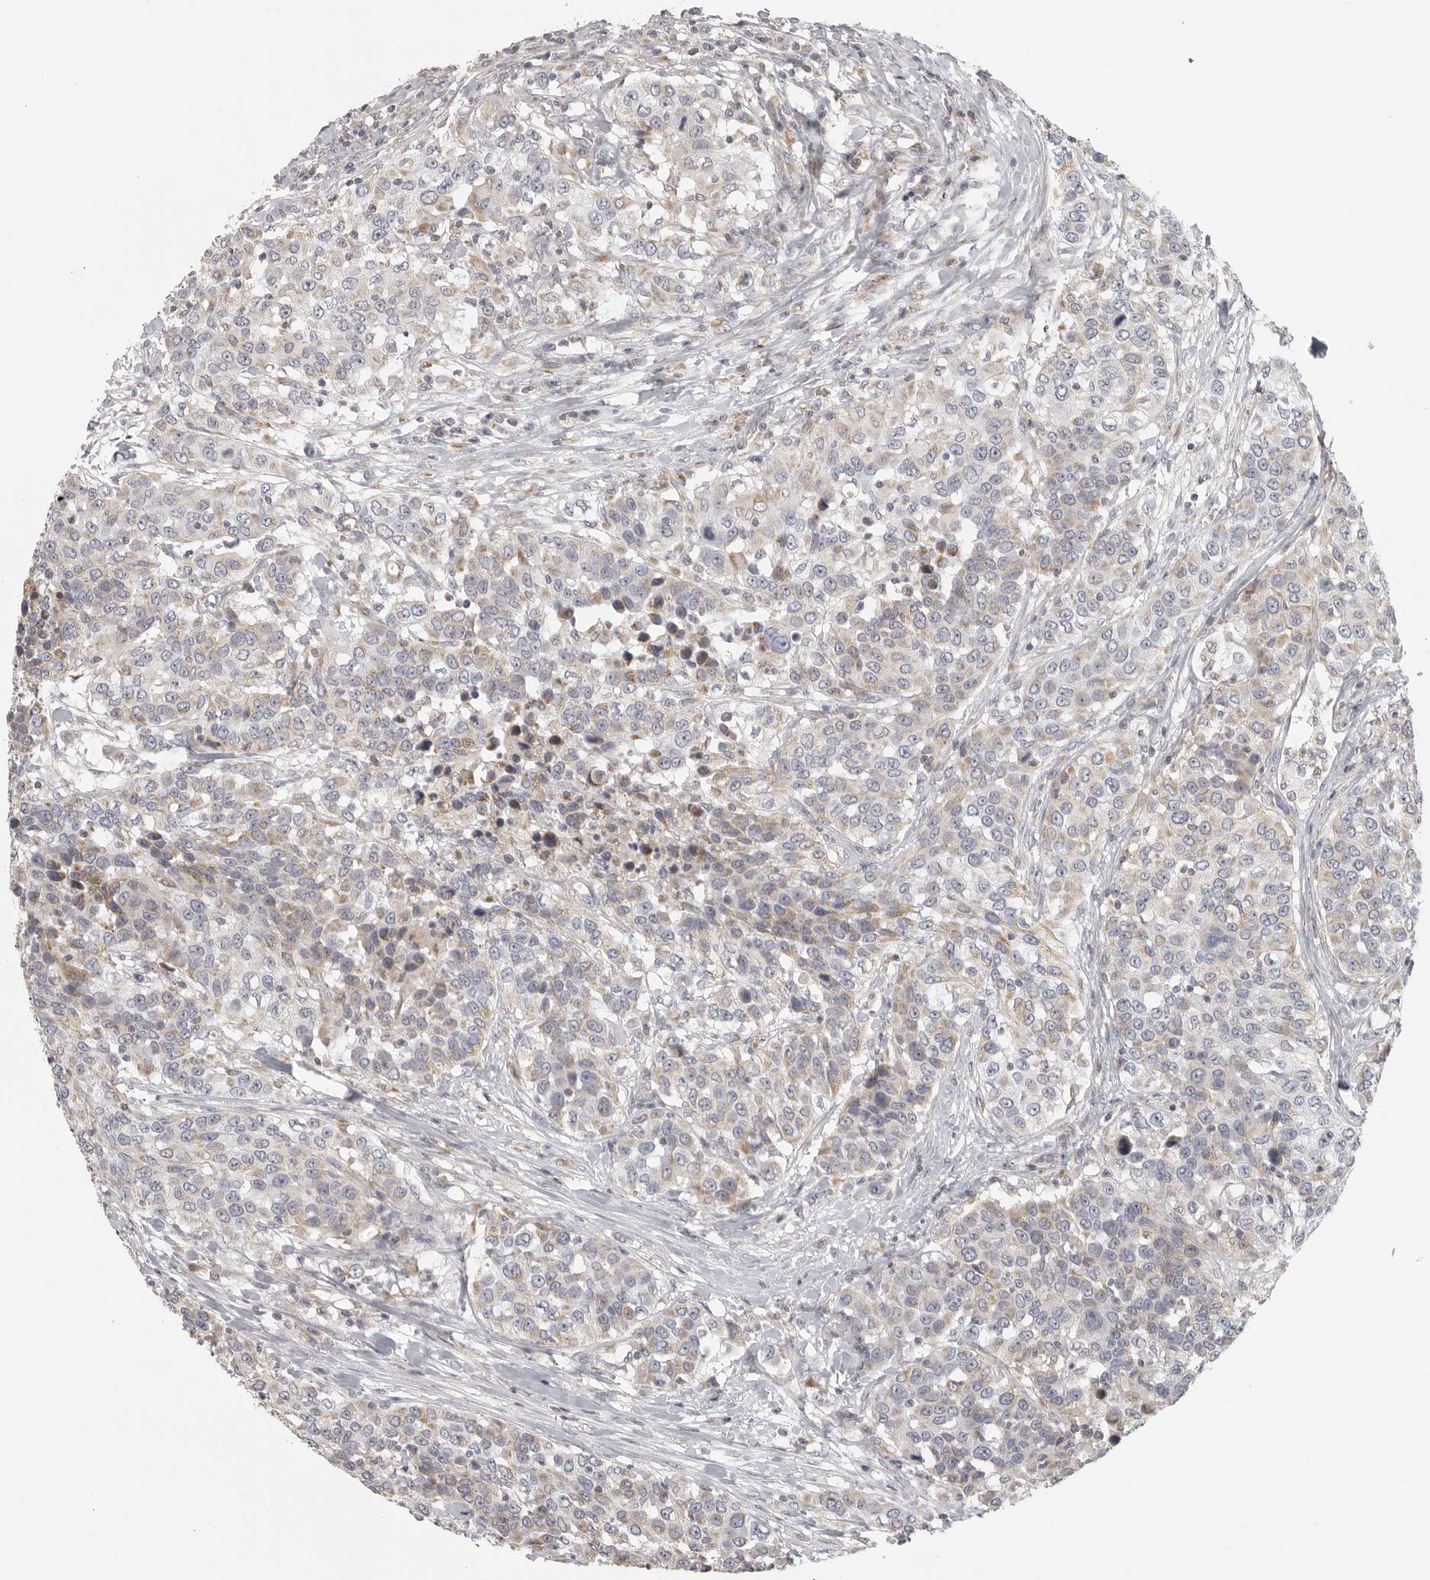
{"staining": {"intensity": "weak", "quantity": "25%-75%", "location": "cytoplasmic/membranous"}, "tissue": "urothelial cancer", "cell_type": "Tumor cells", "image_type": "cancer", "snomed": [{"axis": "morphology", "description": "Urothelial carcinoma, High grade"}, {"axis": "topography", "description": "Urinary bladder"}], "caption": "Urothelial carcinoma (high-grade) stained with a protein marker reveals weak staining in tumor cells.", "gene": "RXFP3", "patient": {"sex": "female", "age": 80}}